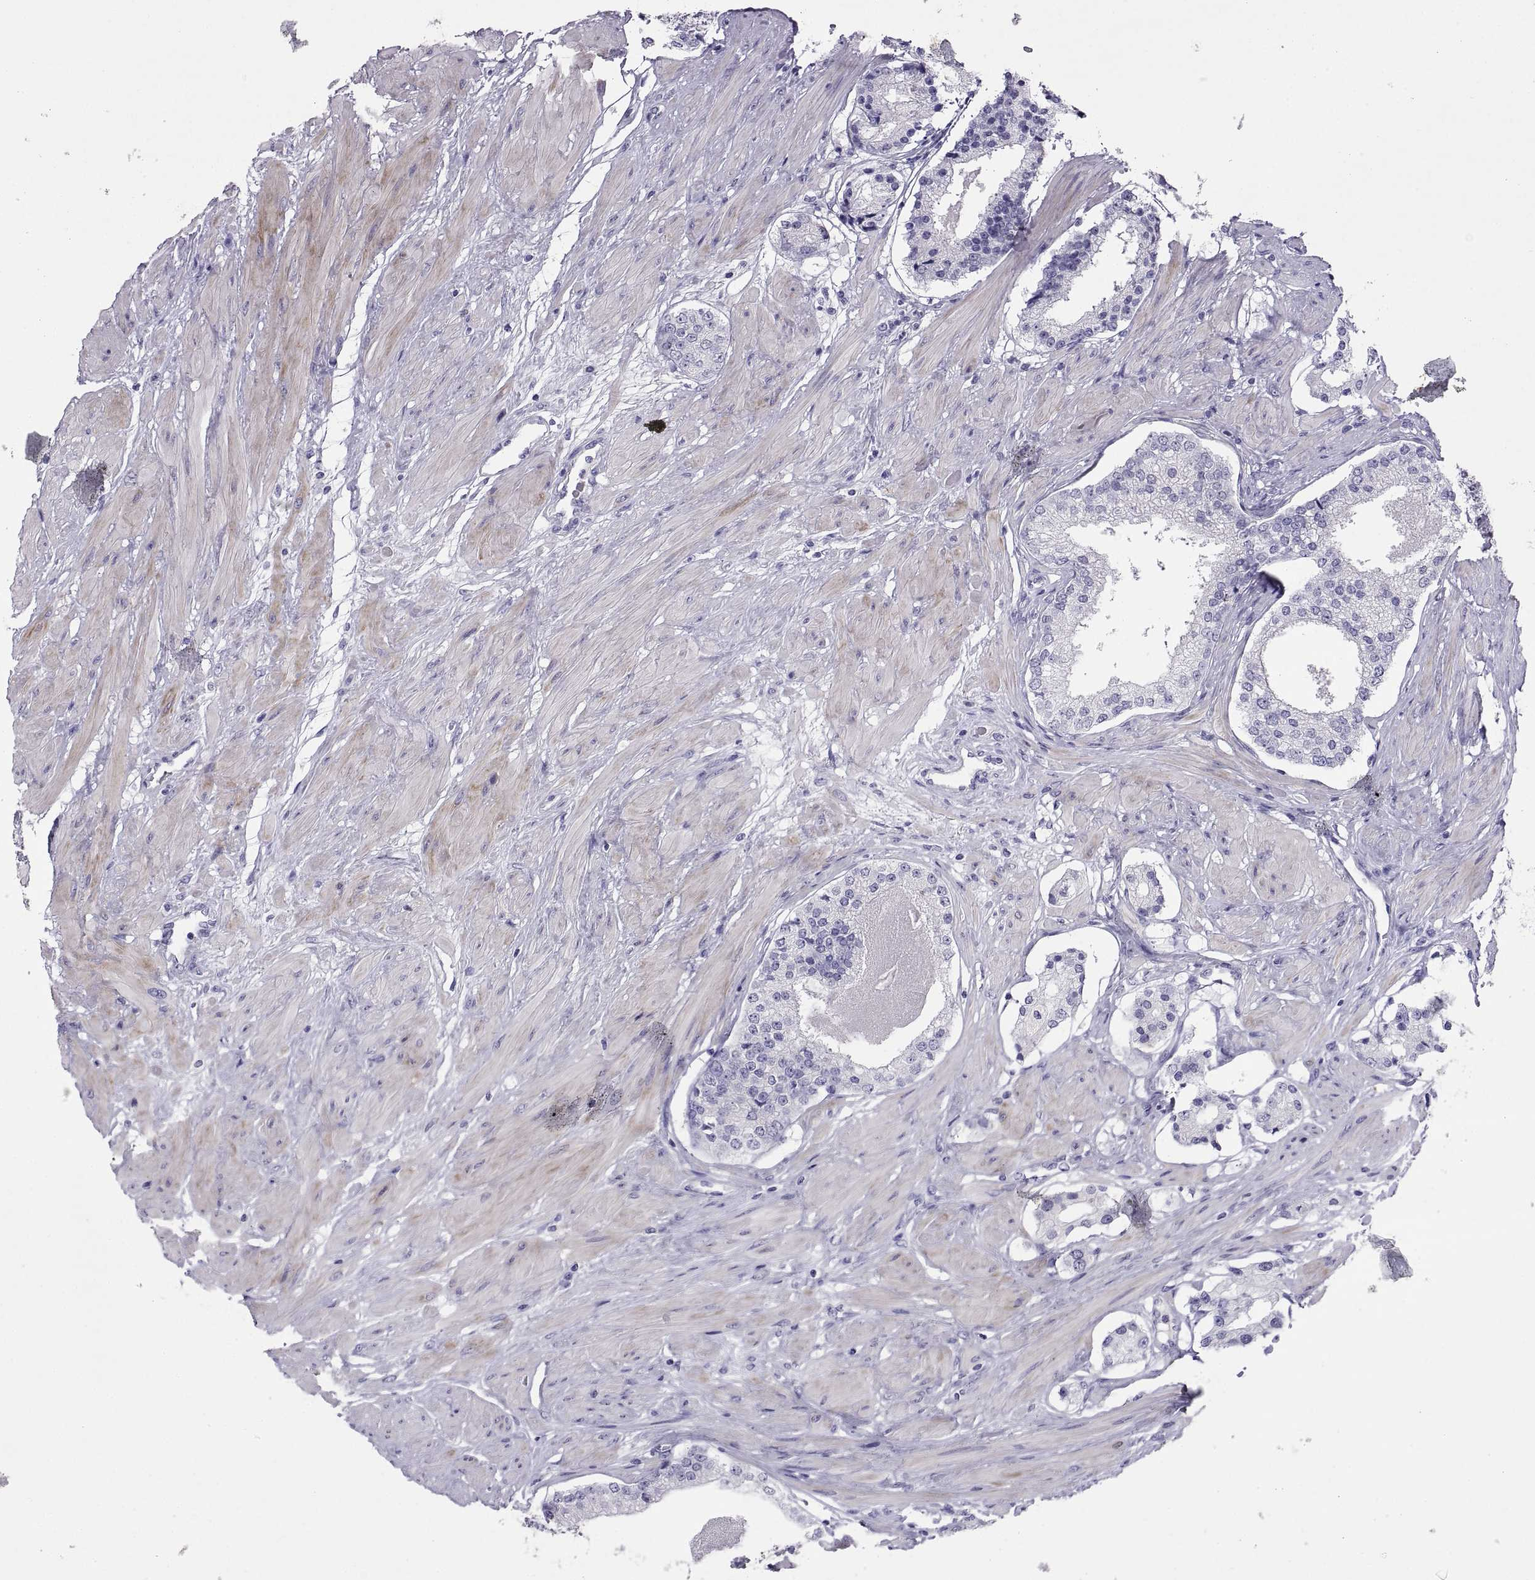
{"staining": {"intensity": "negative", "quantity": "none", "location": "none"}, "tissue": "prostate cancer", "cell_type": "Tumor cells", "image_type": "cancer", "snomed": [{"axis": "morphology", "description": "Adenocarcinoma, Low grade"}, {"axis": "topography", "description": "Prostate"}], "caption": "DAB immunohistochemical staining of human prostate cancer (low-grade adenocarcinoma) reveals no significant expression in tumor cells.", "gene": "RGS20", "patient": {"sex": "male", "age": 60}}